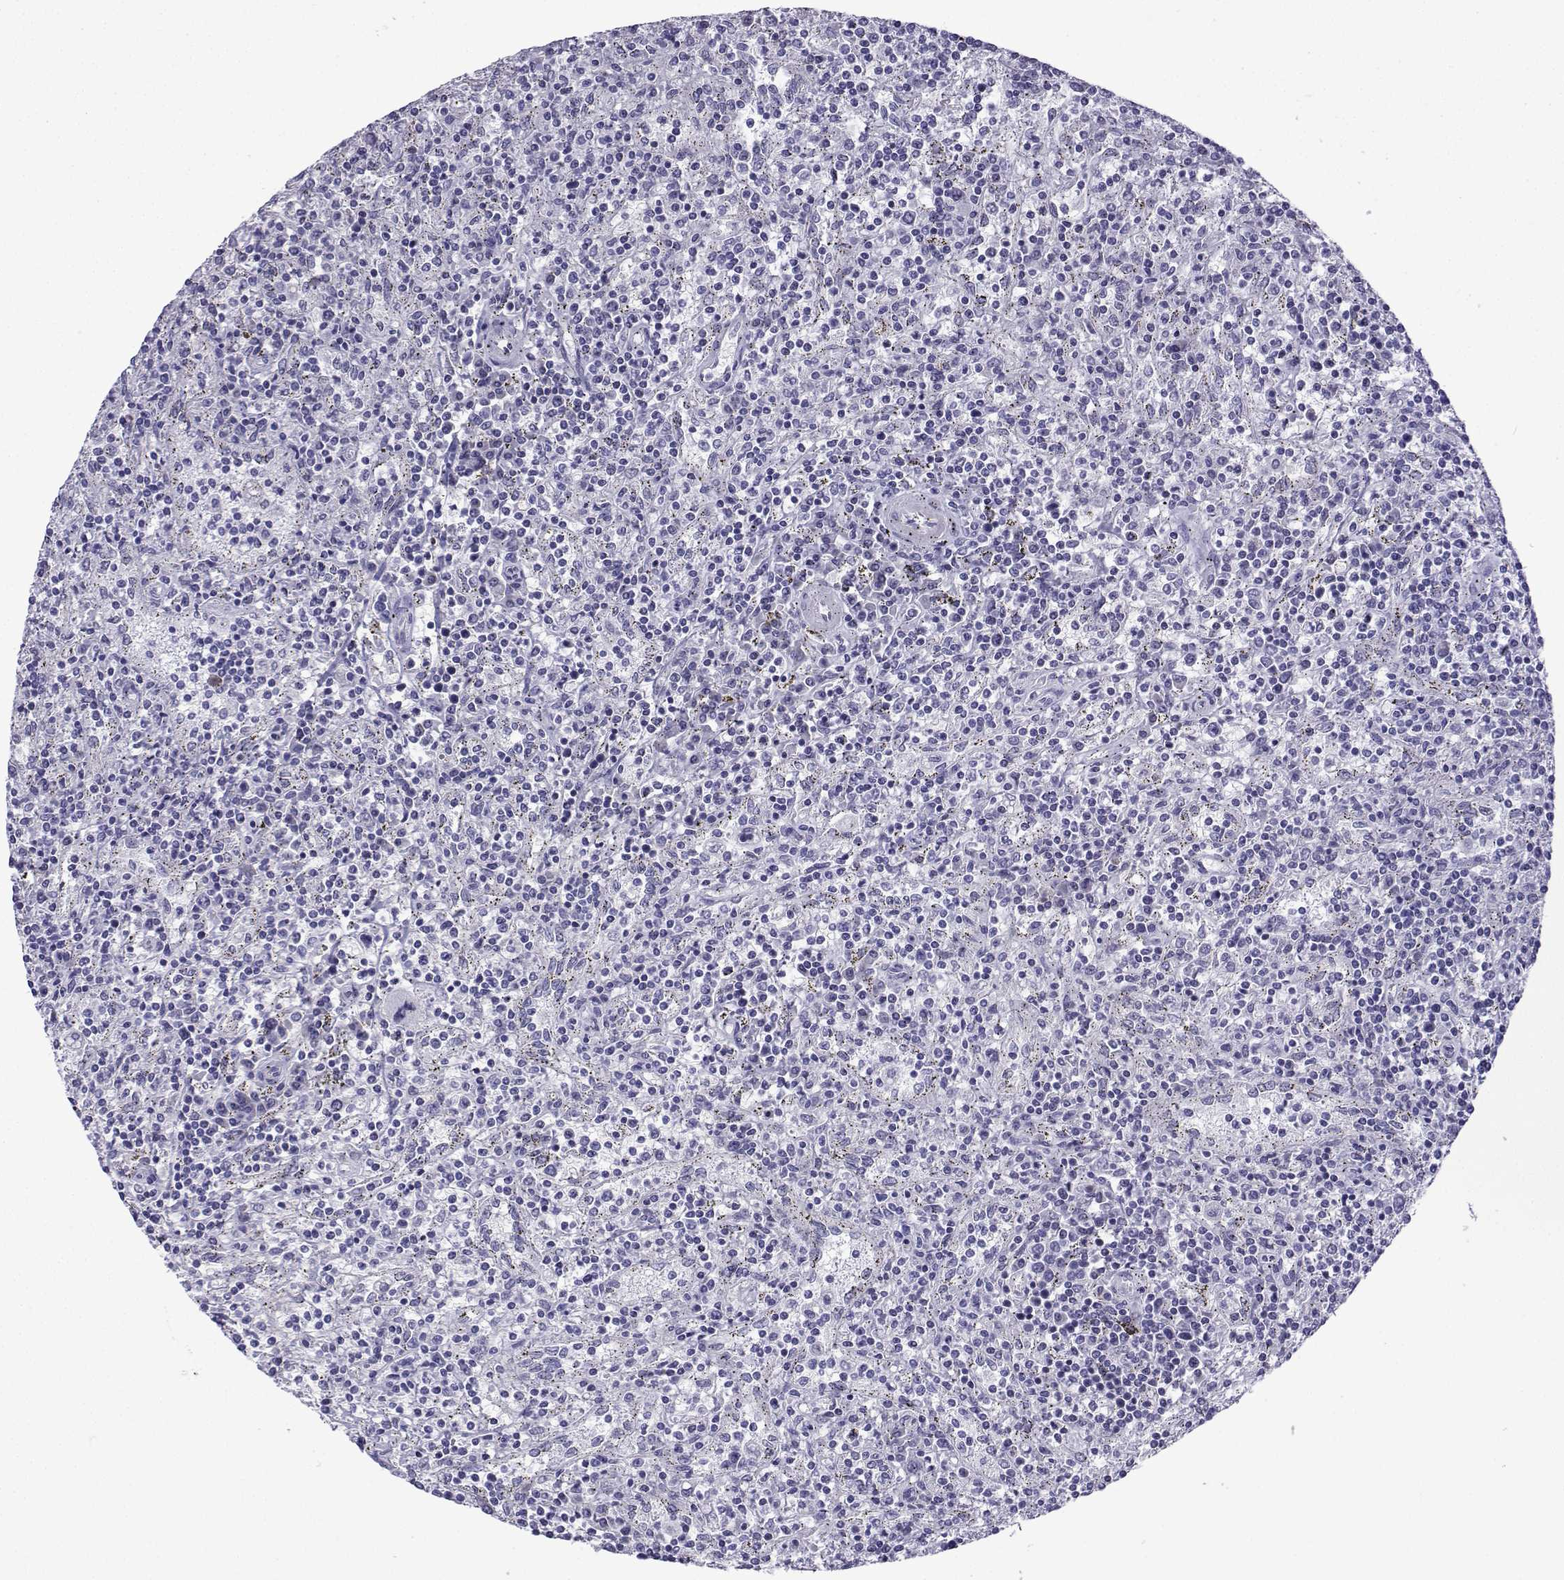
{"staining": {"intensity": "negative", "quantity": "none", "location": "none"}, "tissue": "lymphoma", "cell_type": "Tumor cells", "image_type": "cancer", "snomed": [{"axis": "morphology", "description": "Malignant lymphoma, non-Hodgkin's type, Low grade"}, {"axis": "topography", "description": "Spleen"}], "caption": "Tumor cells are negative for protein expression in human malignant lymphoma, non-Hodgkin's type (low-grade).", "gene": "TRIM46", "patient": {"sex": "male", "age": 62}}